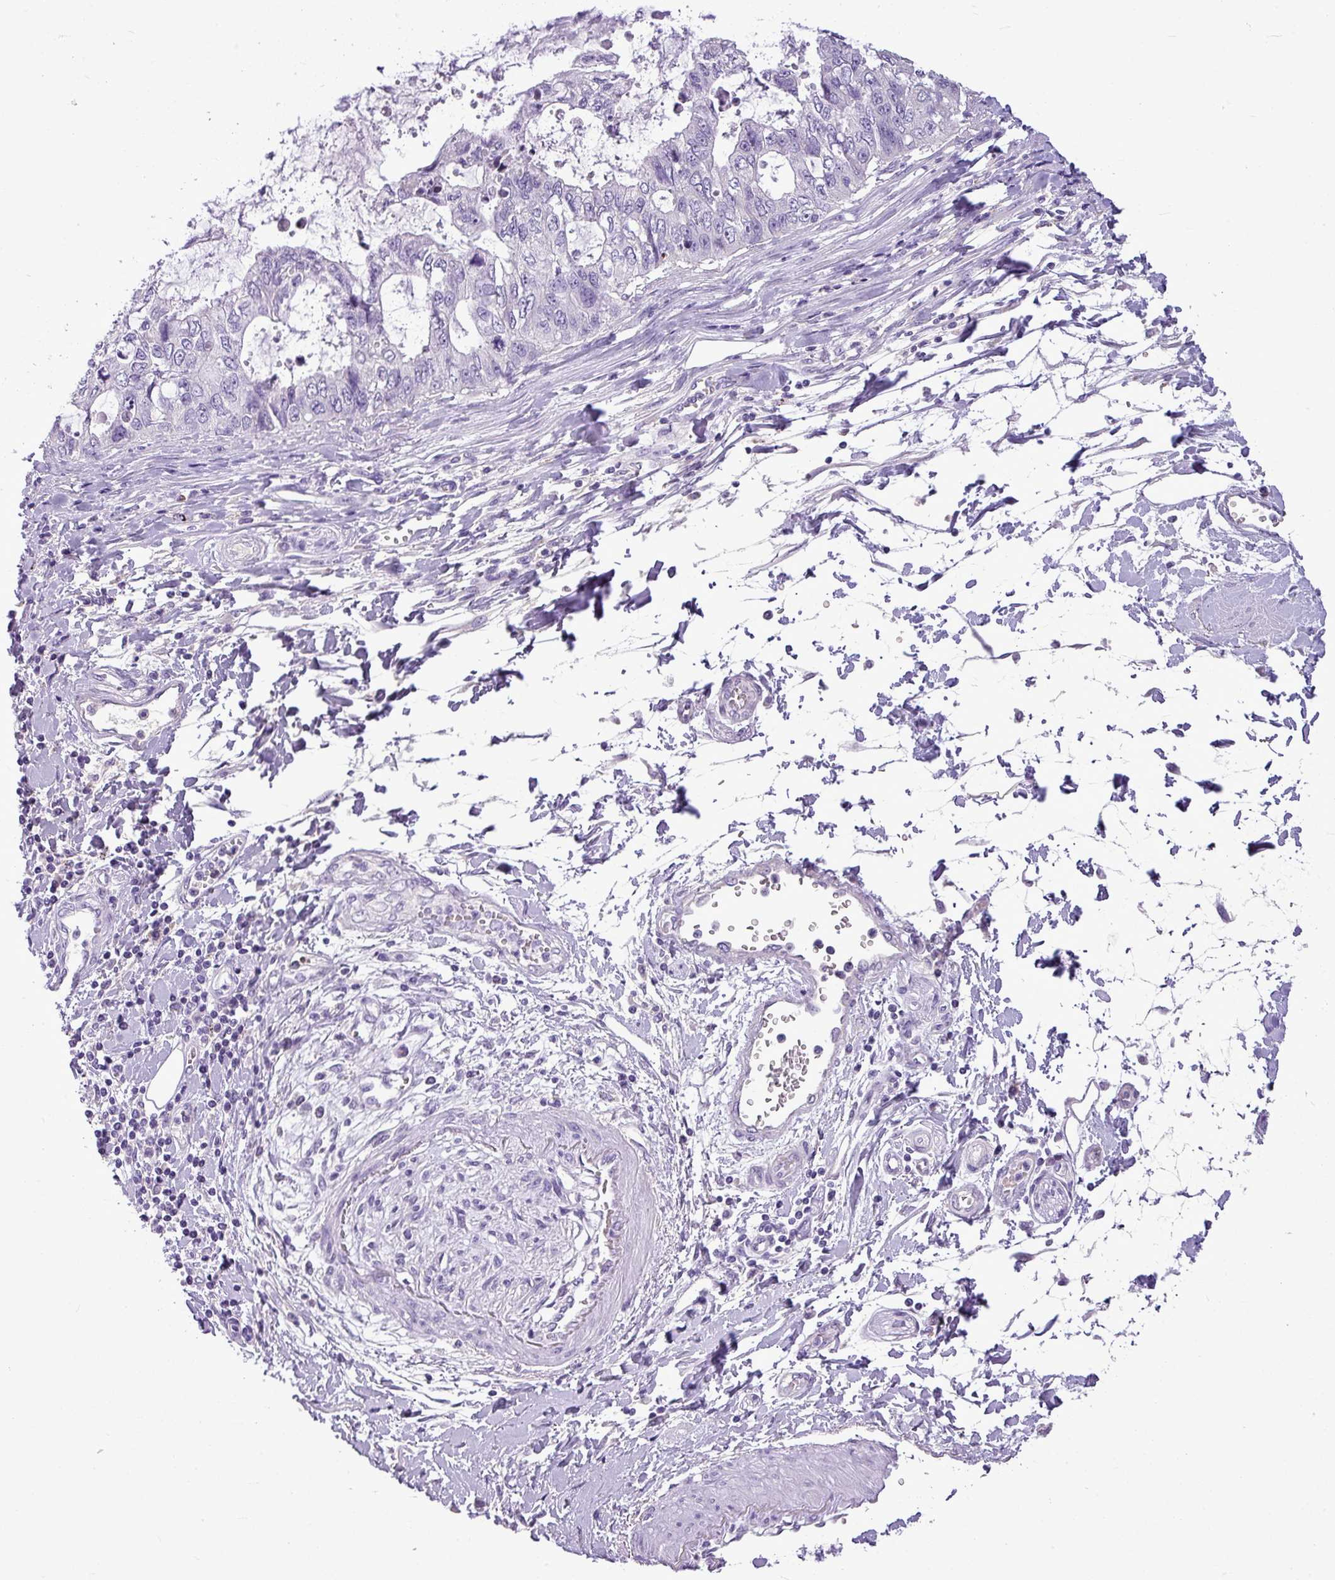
{"staining": {"intensity": "negative", "quantity": "none", "location": "none"}, "tissue": "stomach cancer", "cell_type": "Tumor cells", "image_type": "cancer", "snomed": [{"axis": "morphology", "description": "Adenocarcinoma, NOS"}, {"axis": "topography", "description": "Stomach, upper"}], "caption": "Stomach cancer (adenocarcinoma) was stained to show a protein in brown. There is no significant expression in tumor cells.", "gene": "IL17A", "patient": {"sex": "female", "age": 52}}